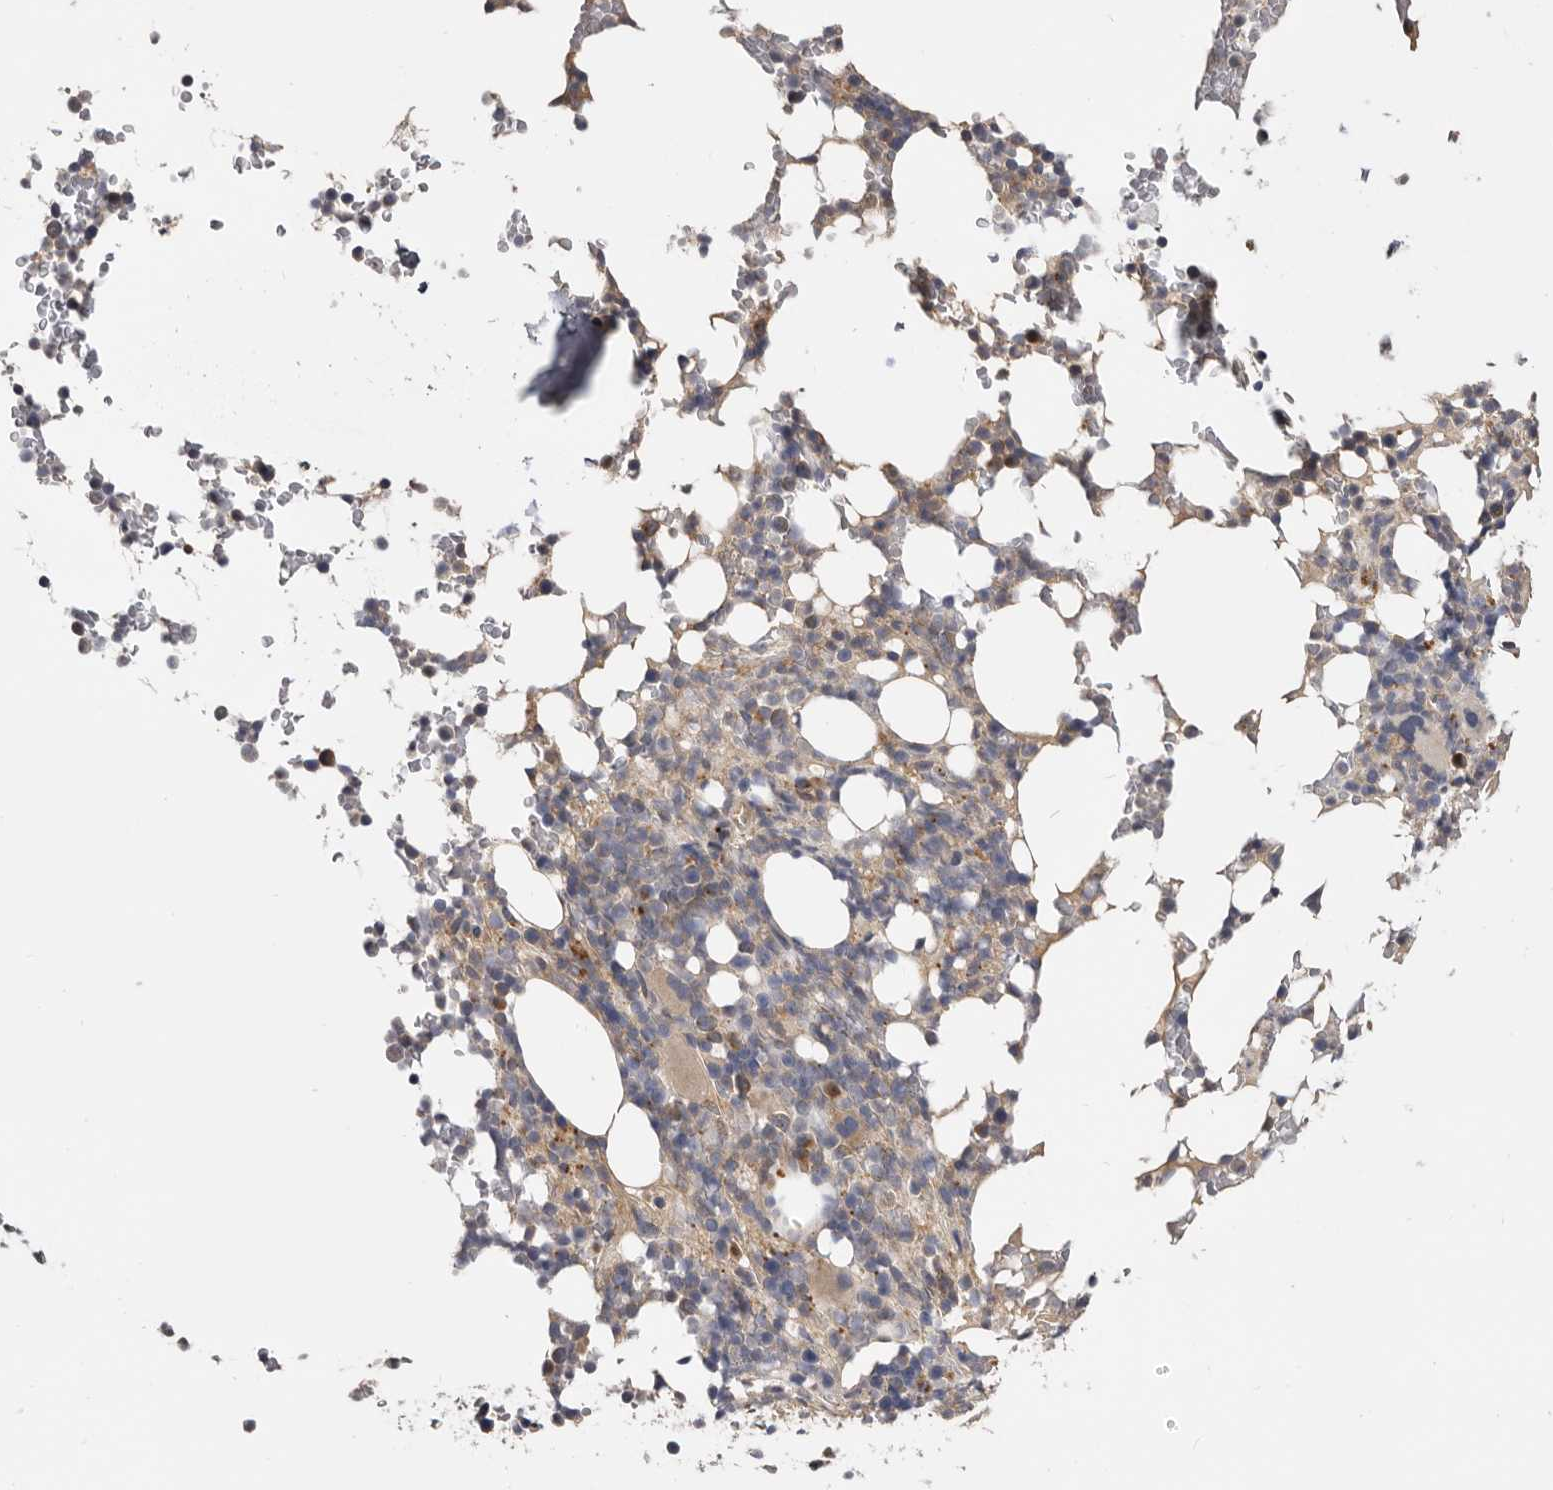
{"staining": {"intensity": "weak", "quantity": "<25%", "location": "cytoplasmic/membranous"}, "tissue": "bone marrow", "cell_type": "Hematopoietic cells", "image_type": "normal", "snomed": [{"axis": "morphology", "description": "Normal tissue, NOS"}, {"axis": "topography", "description": "Bone marrow"}], "caption": "Unremarkable bone marrow was stained to show a protein in brown. There is no significant staining in hematopoietic cells.", "gene": "INKA2", "patient": {"sex": "male", "age": 58}}